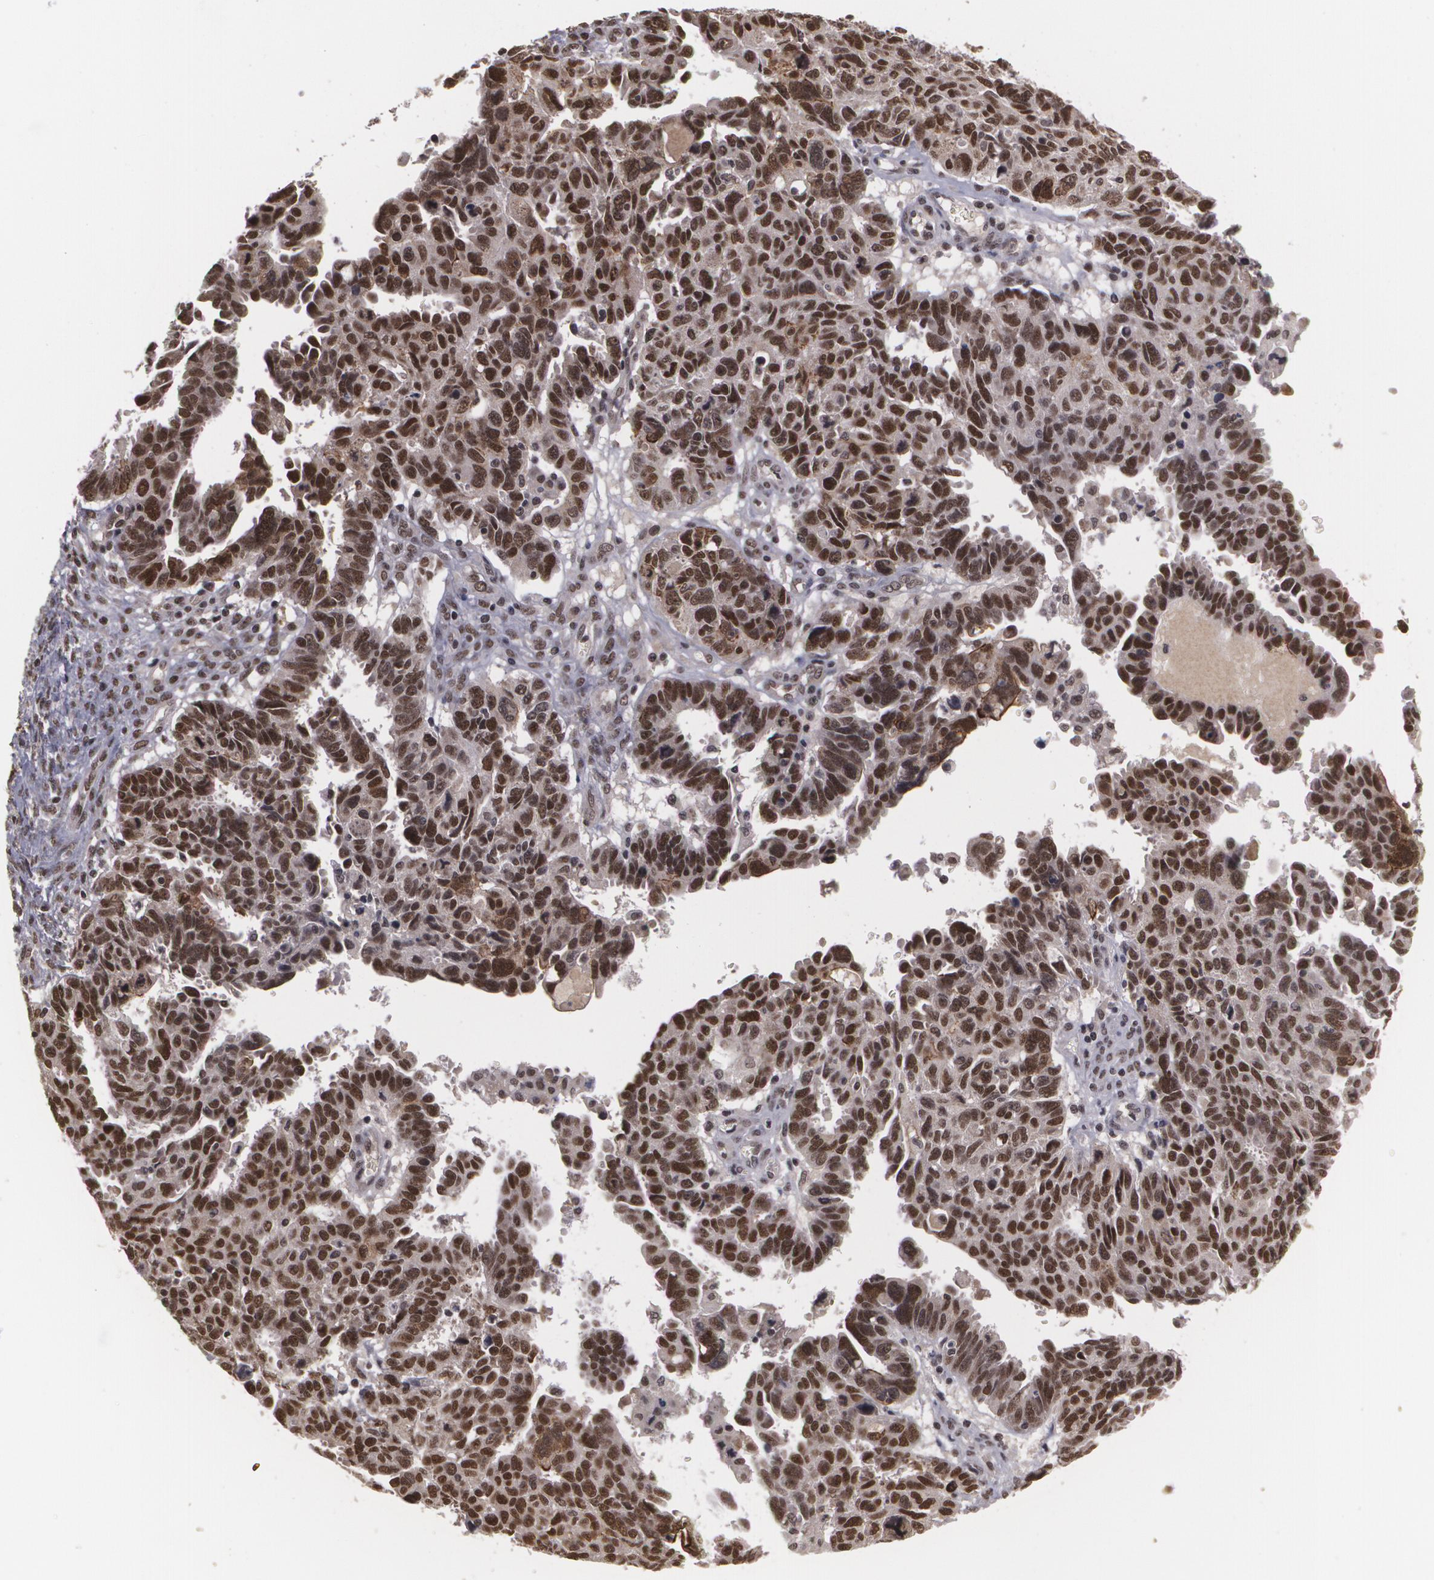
{"staining": {"intensity": "strong", "quantity": ">75%", "location": "nuclear"}, "tissue": "ovarian cancer", "cell_type": "Tumor cells", "image_type": "cancer", "snomed": [{"axis": "morphology", "description": "Carcinoma, endometroid"}, {"axis": "morphology", "description": "Cystadenocarcinoma, serous, NOS"}, {"axis": "topography", "description": "Ovary"}], "caption": "A high-resolution histopathology image shows IHC staining of endometroid carcinoma (ovarian), which displays strong nuclear positivity in about >75% of tumor cells.", "gene": "RXRB", "patient": {"sex": "female", "age": 45}}